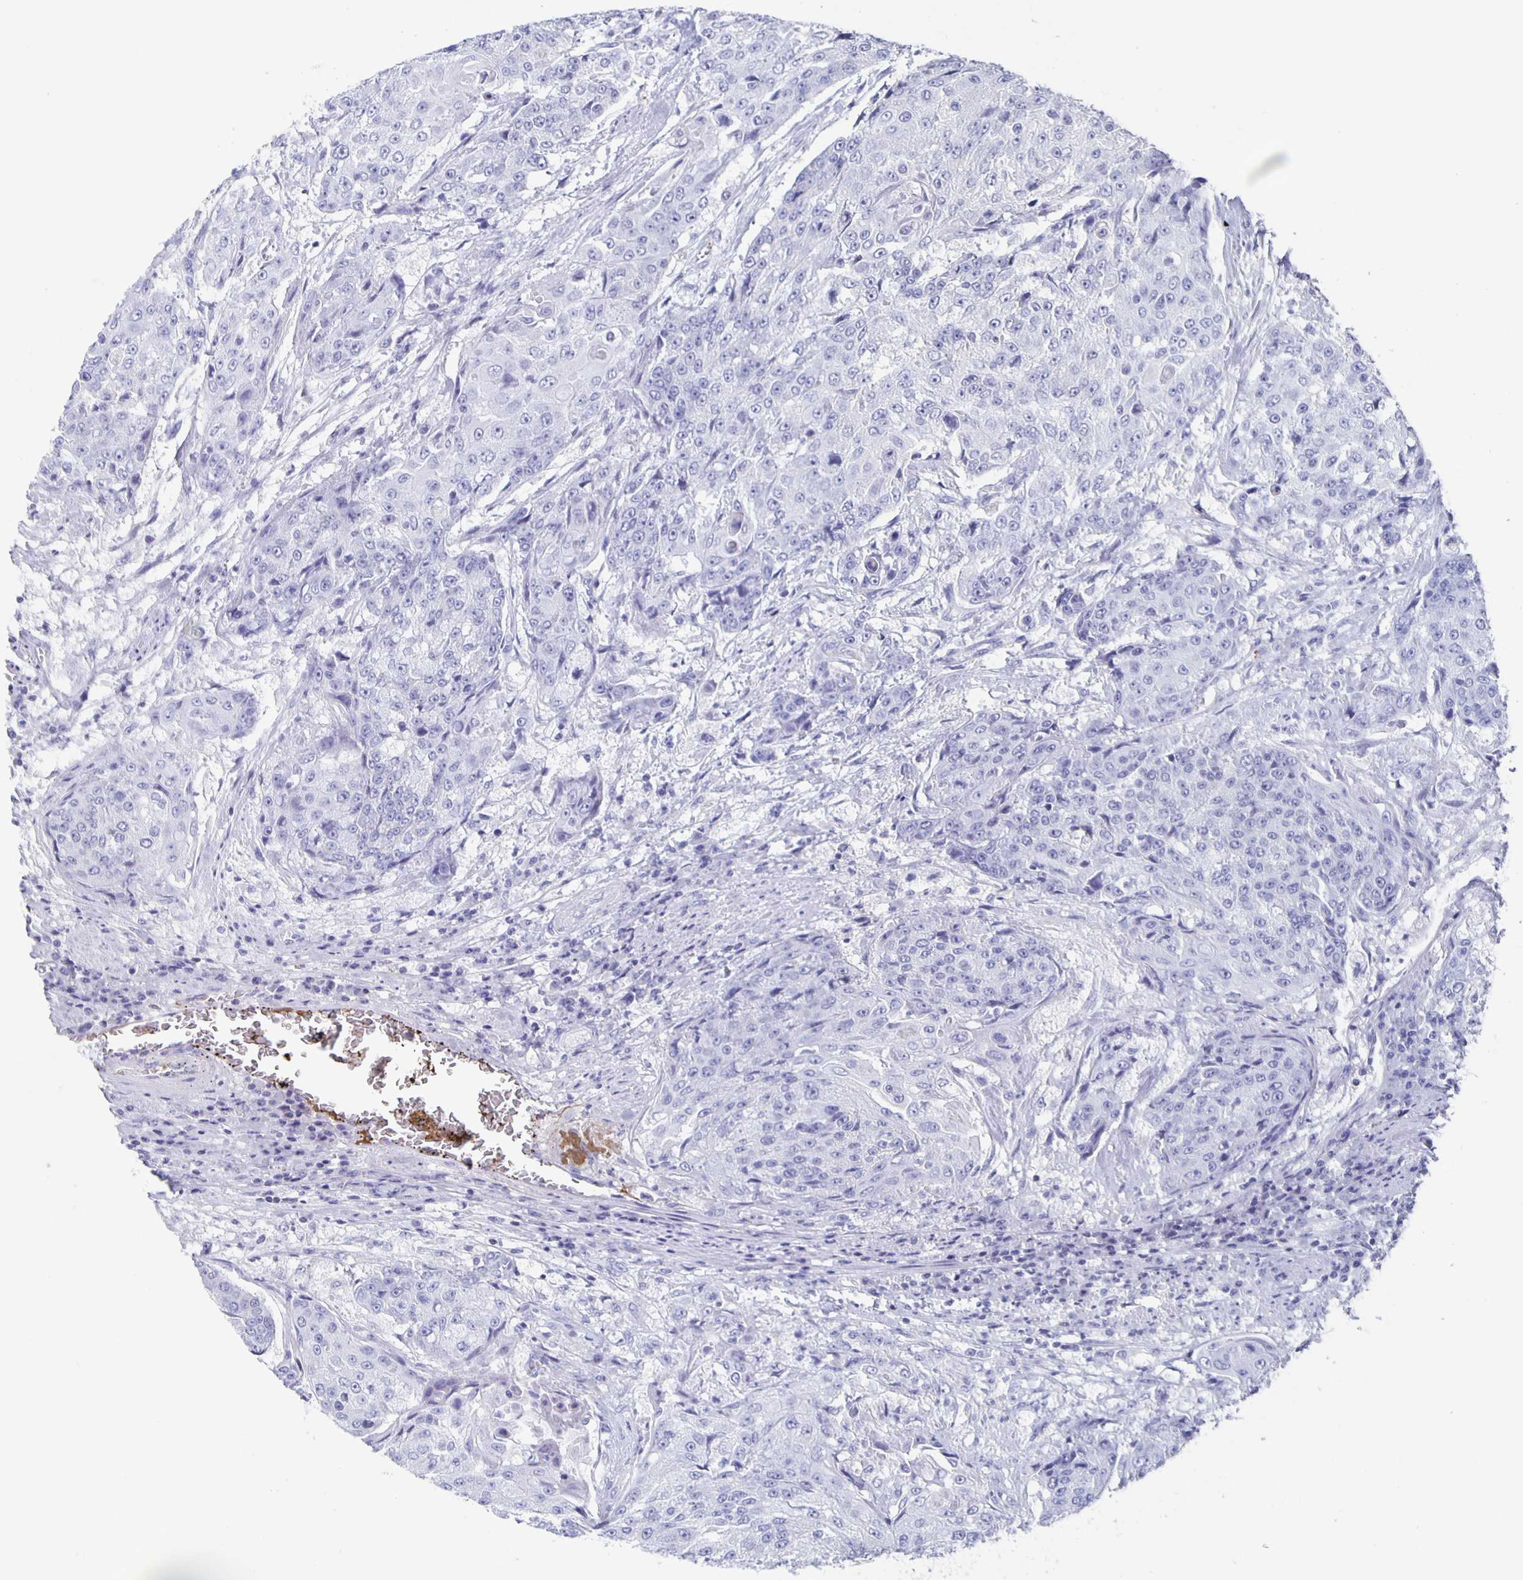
{"staining": {"intensity": "negative", "quantity": "none", "location": "none"}, "tissue": "urothelial cancer", "cell_type": "Tumor cells", "image_type": "cancer", "snomed": [{"axis": "morphology", "description": "Urothelial carcinoma, High grade"}, {"axis": "topography", "description": "Urinary bladder"}], "caption": "High magnification brightfield microscopy of urothelial cancer stained with DAB (3,3'-diaminobenzidine) (brown) and counterstained with hematoxylin (blue): tumor cells show no significant positivity. (Stains: DAB (3,3'-diaminobenzidine) immunohistochemistry (IHC) with hematoxylin counter stain, Microscopy: brightfield microscopy at high magnification).", "gene": "FGA", "patient": {"sex": "female", "age": 63}}